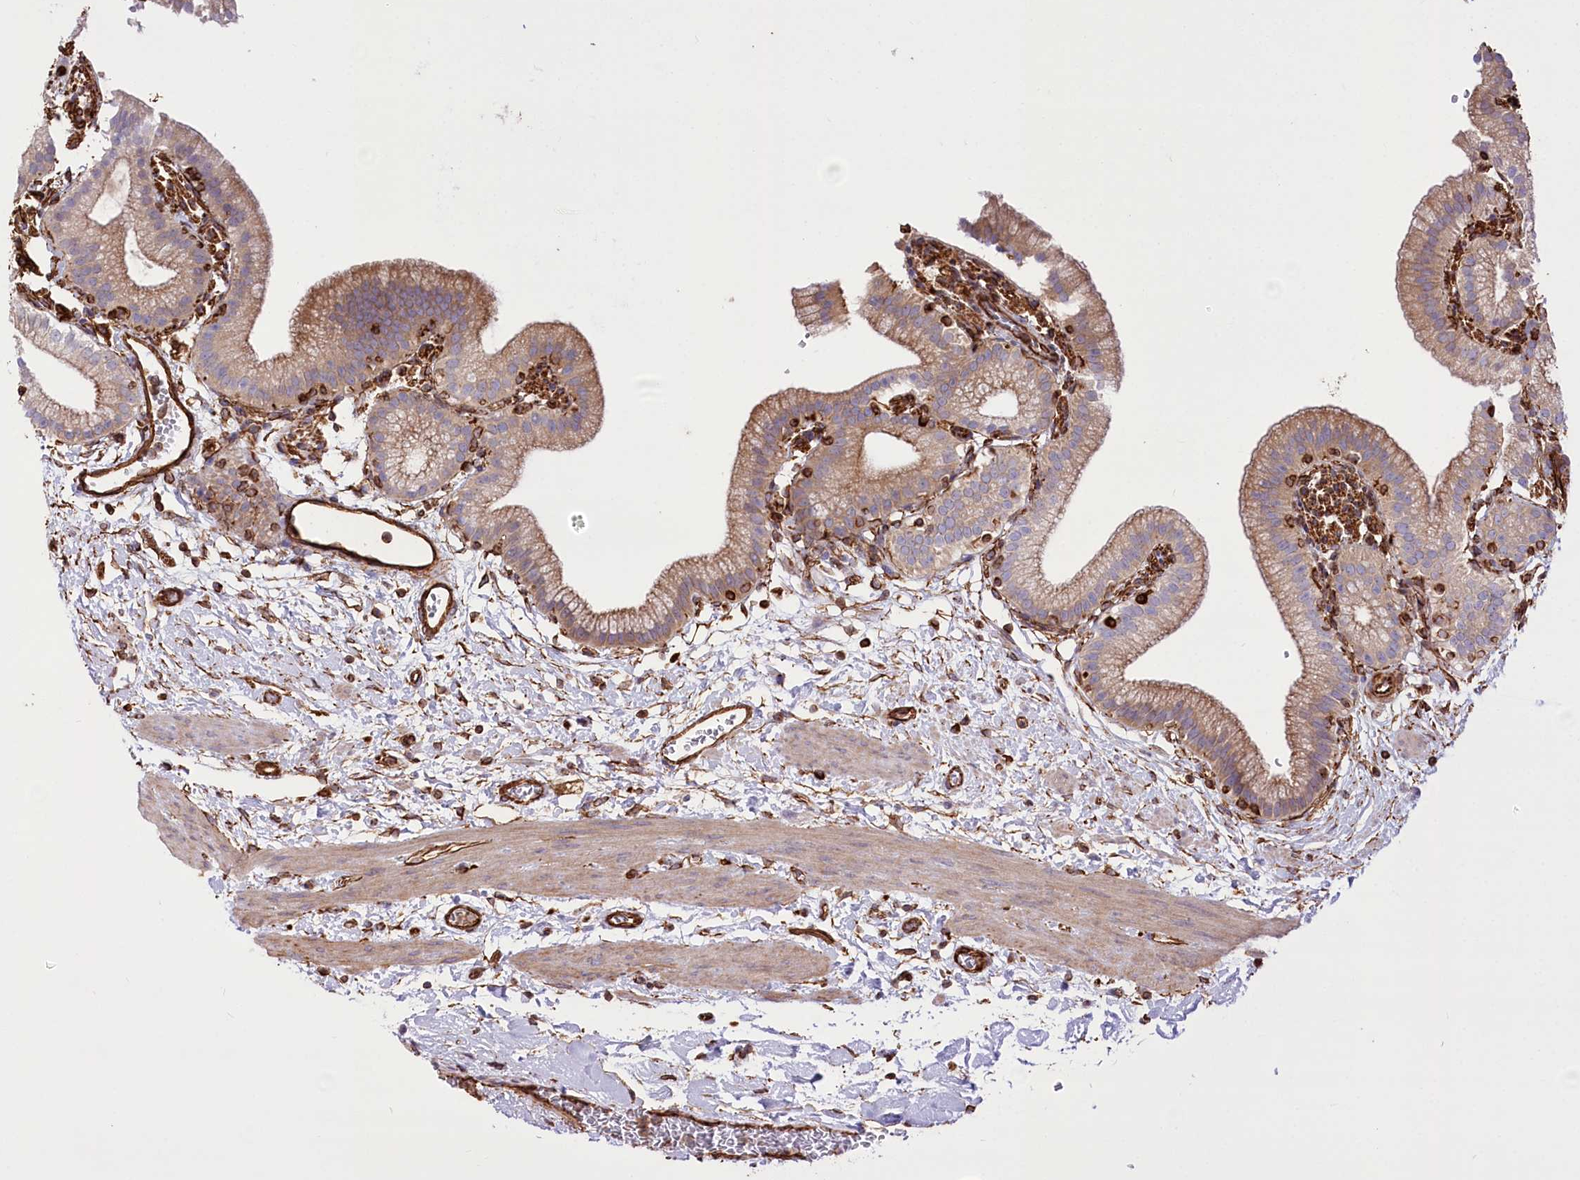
{"staining": {"intensity": "moderate", "quantity": "25%-75%", "location": "cytoplasmic/membranous"}, "tissue": "gallbladder", "cell_type": "Glandular cells", "image_type": "normal", "snomed": [{"axis": "morphology", "description": "Normal tissue, NOS"}, {"axis": "topography", "description": "Gallbladder"}], "caption": "This is a histology image of IHC staining of benign gallbladder, which shows moderate expression in the cytoplasmic/membranous of glandular cells.", "gene": "TTC1", "patient": {"sex": "male", "age": 55}}